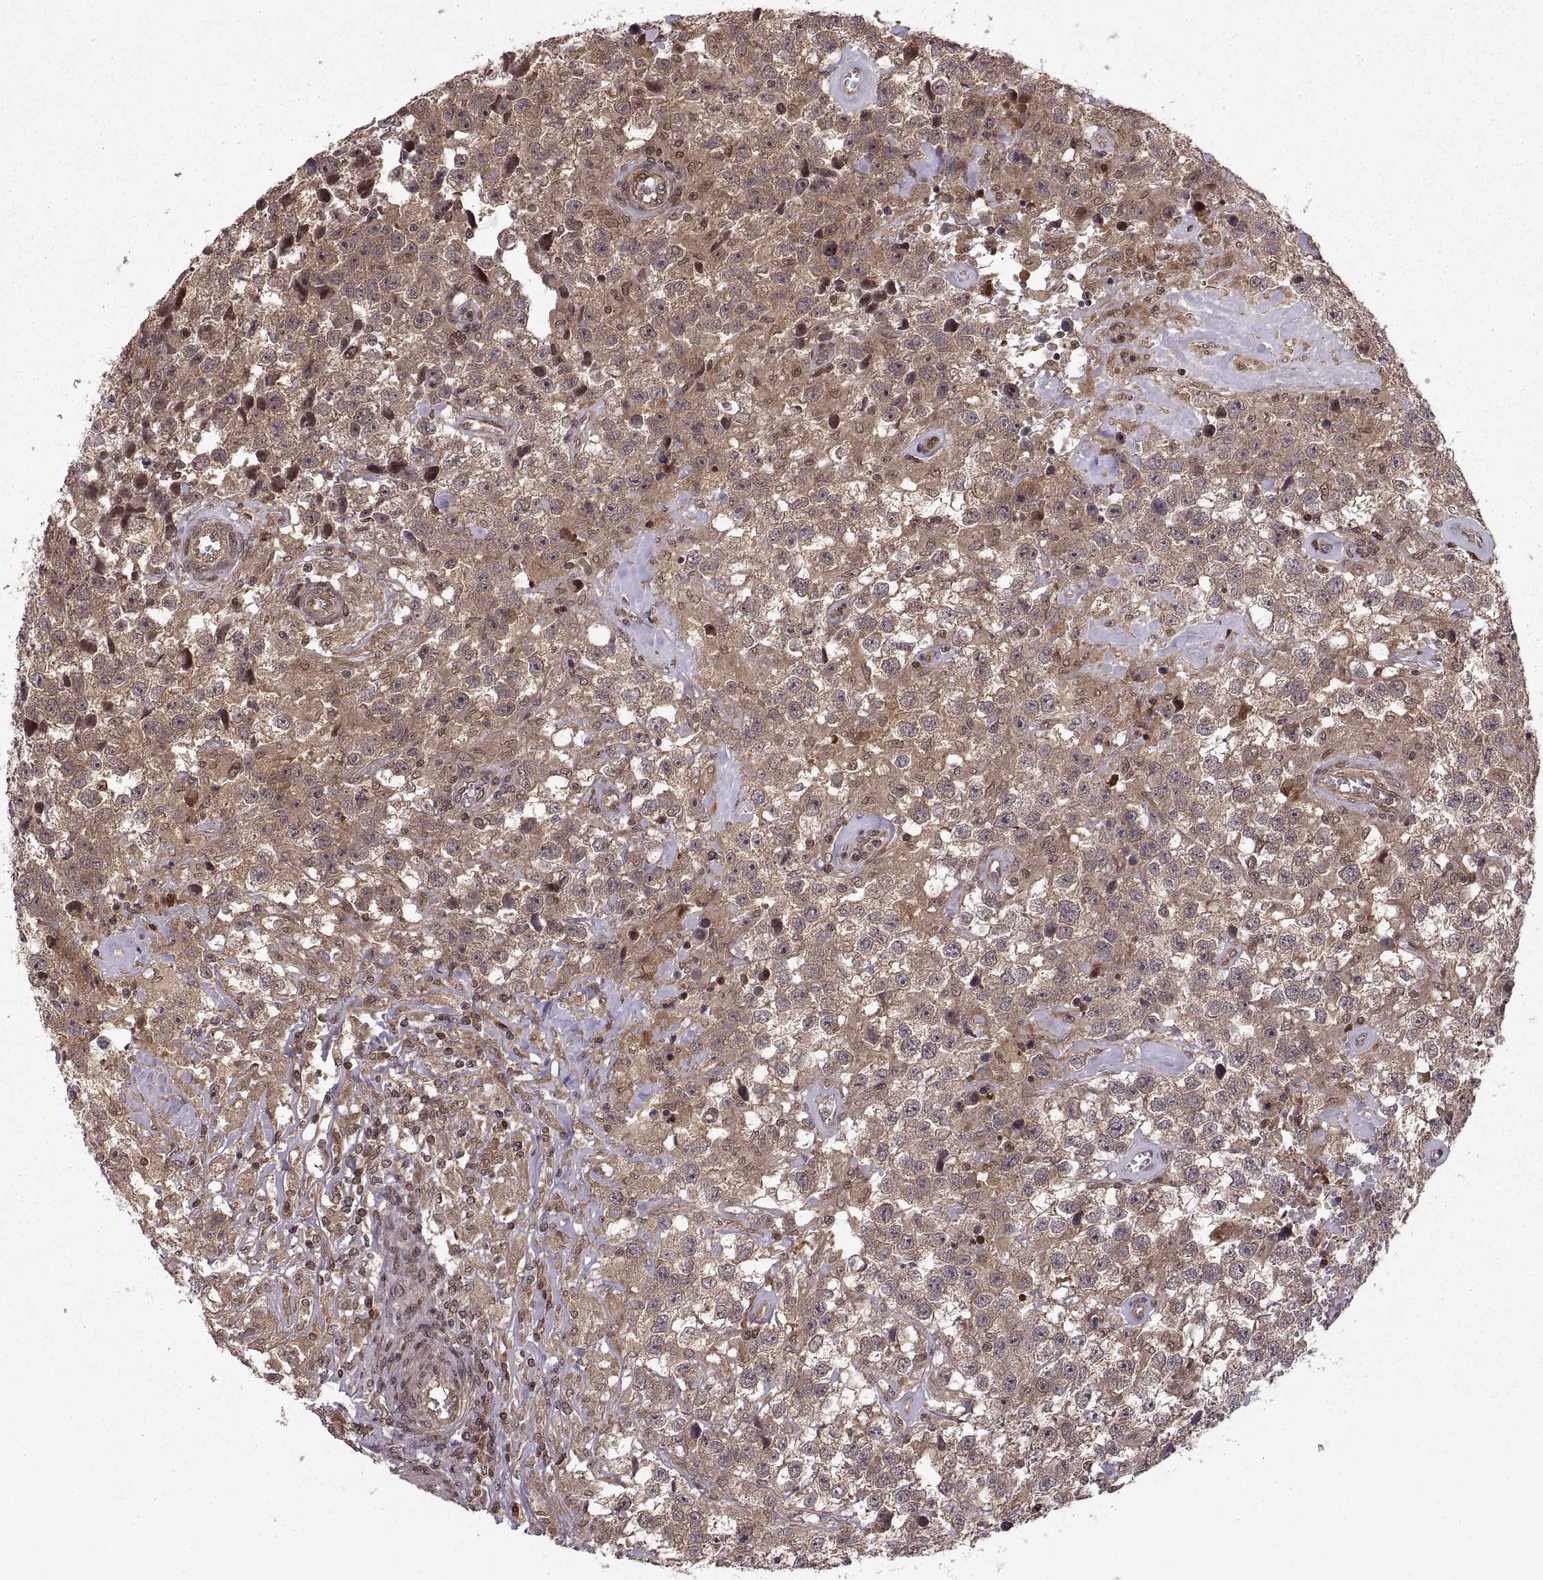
{"staining": {"intensity": "moderate", "quantity": ">75%", "location": "cytoplasmic/membranous"}, "tissue": "testis cancer", "cell_type": "Tumor cells", "image_type": "cancer", "snomed": [{"axis": "morphology", "description": "Seminoma, NOS"}, {"axis": "topography", "description": "Testis"}], "caption": "Moderate cytoplasmic/membranous protein staining is present in about >75% of tumor cells in testis cancer. (brown staining indicates protein expression, while blue staining denotes nuclei).", "gene": "DEDD", "patient": {"sex": "male", "age": 43}}